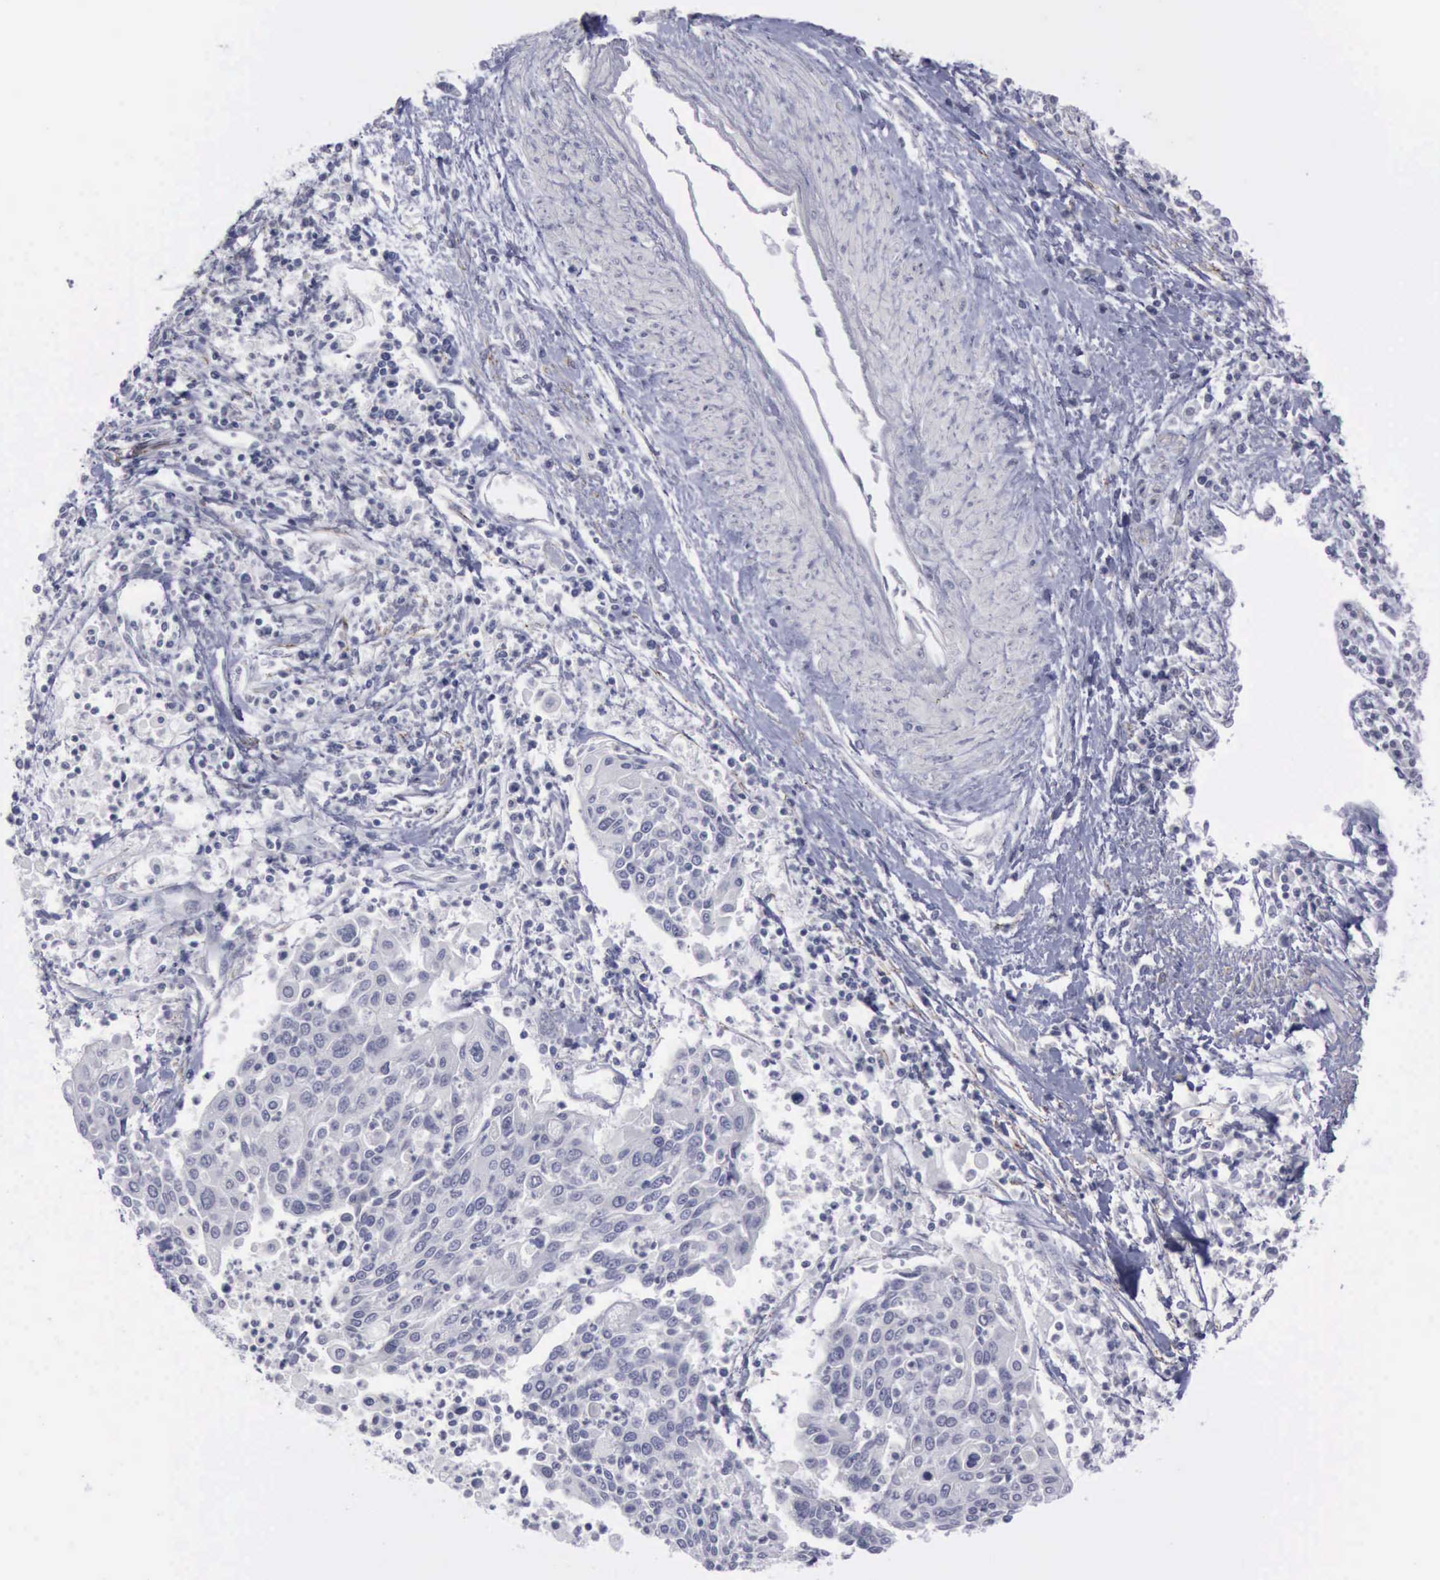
{"staining": {"intensity": "negative", "quantity": "none", "location": "none"}, "tissue": "cervical cancer", "cell_type": "Tumor cells", "image_type": "cancer", "snomed": [{"axis": "morphology", "description": "Squamous cell carcinoma, NOS"}, {"axis": "topography", "description": "Cervix"}], "caption": "IHC of human cervical cancer exhibits no expression in tumor cells.", "gene": "CDH2", "patient": {"sex": "female", "age": 40}}